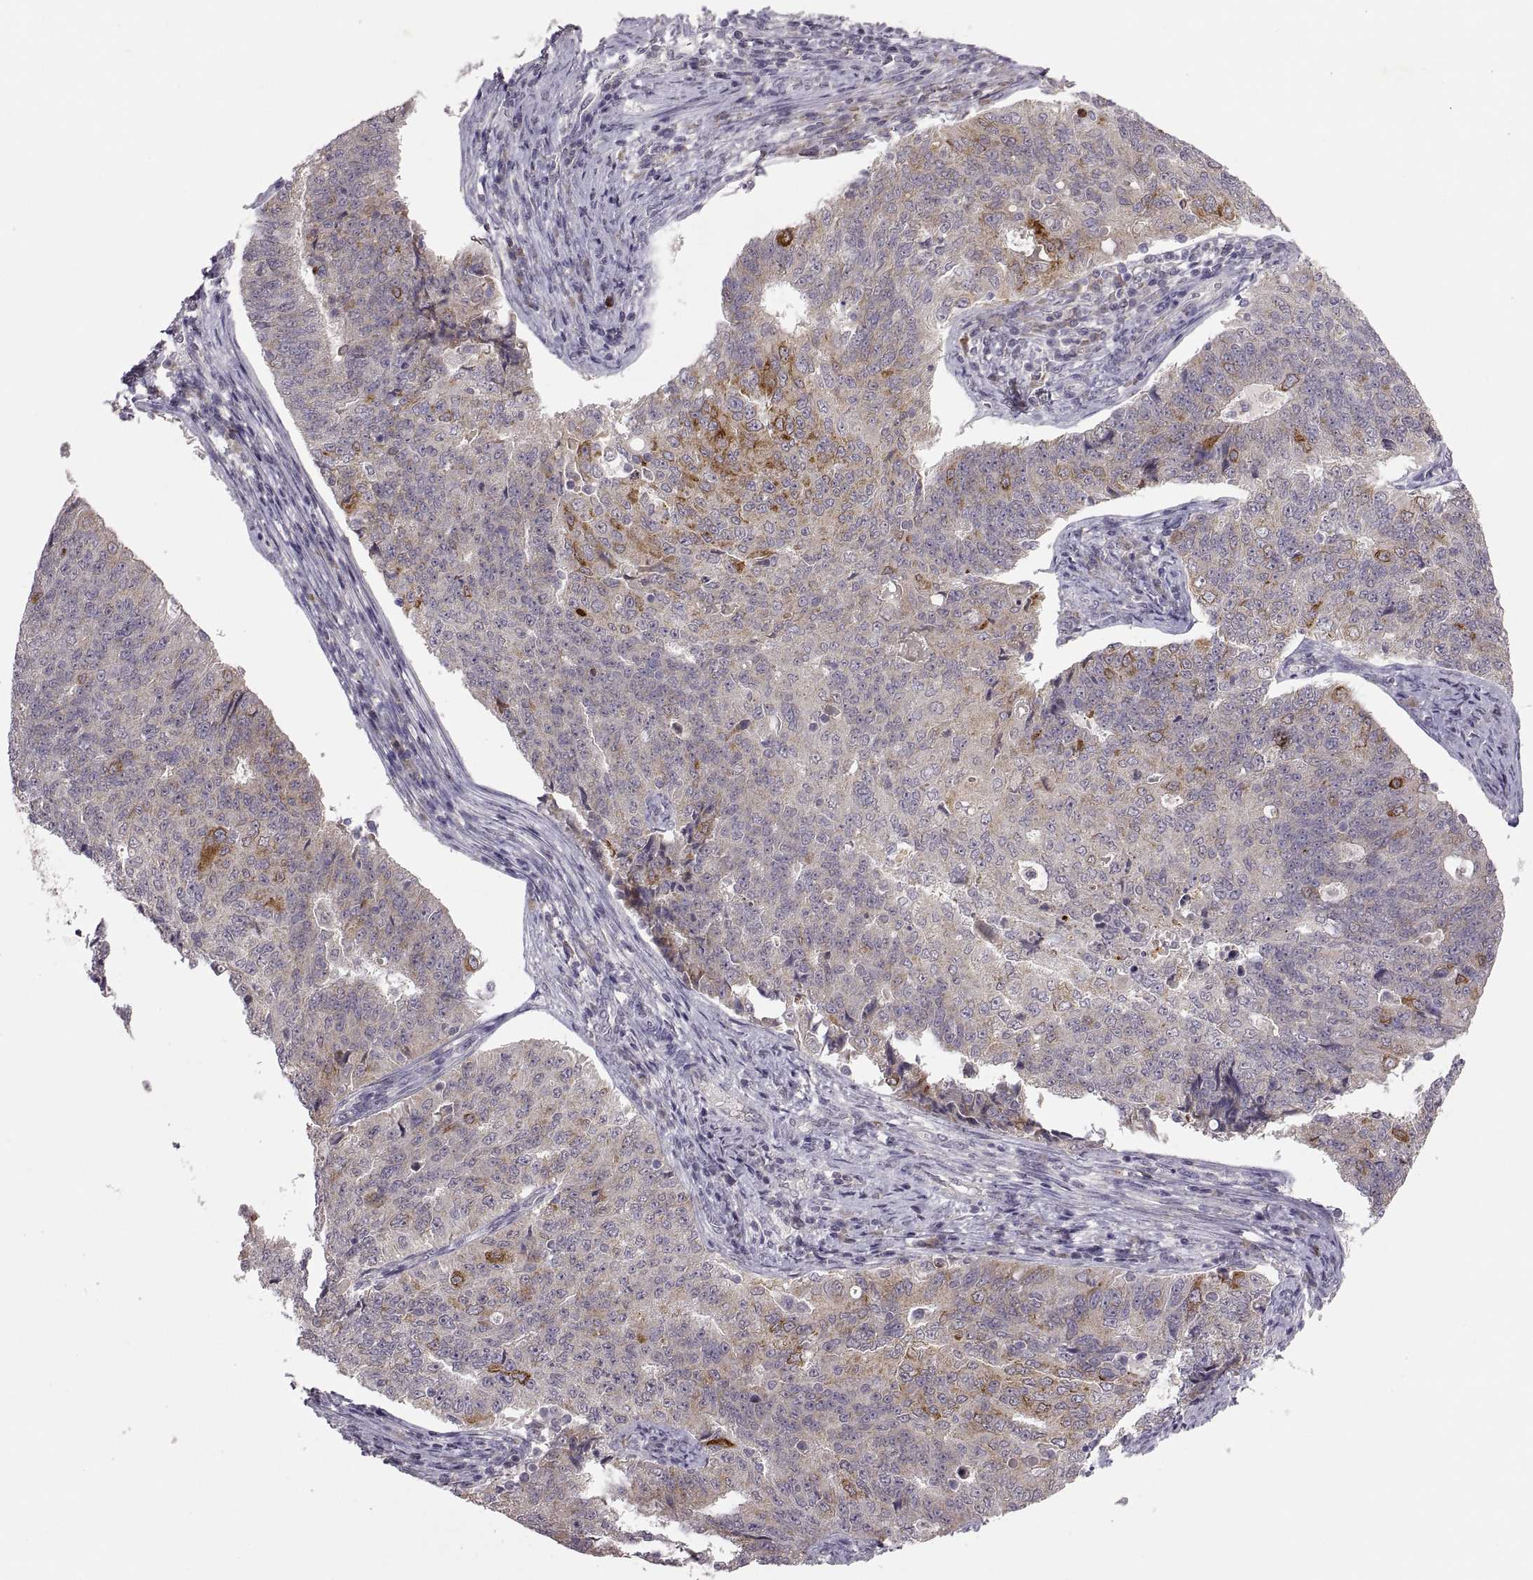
{"staining": {"intensity": "strong", "quantity": "<25%", "location": "cytoplasmic/membranous"}, "tissue": "endometrial cancer", "cell_type": "Tumor cells", "image_type": "cancer", "snomed": [{"axis": "morphology", "description": "Adenocarcinoma, NOS"}, {"axis": "topography", "description": "Endometrium"}], "caption": "Tumor cells show strong cytoplasmic/membranous positivity in approximately <25% of cells in endometrial adenocarcinoma.", "gene": "HMGCR", "patient": {"sex": "female", "age": 43}}